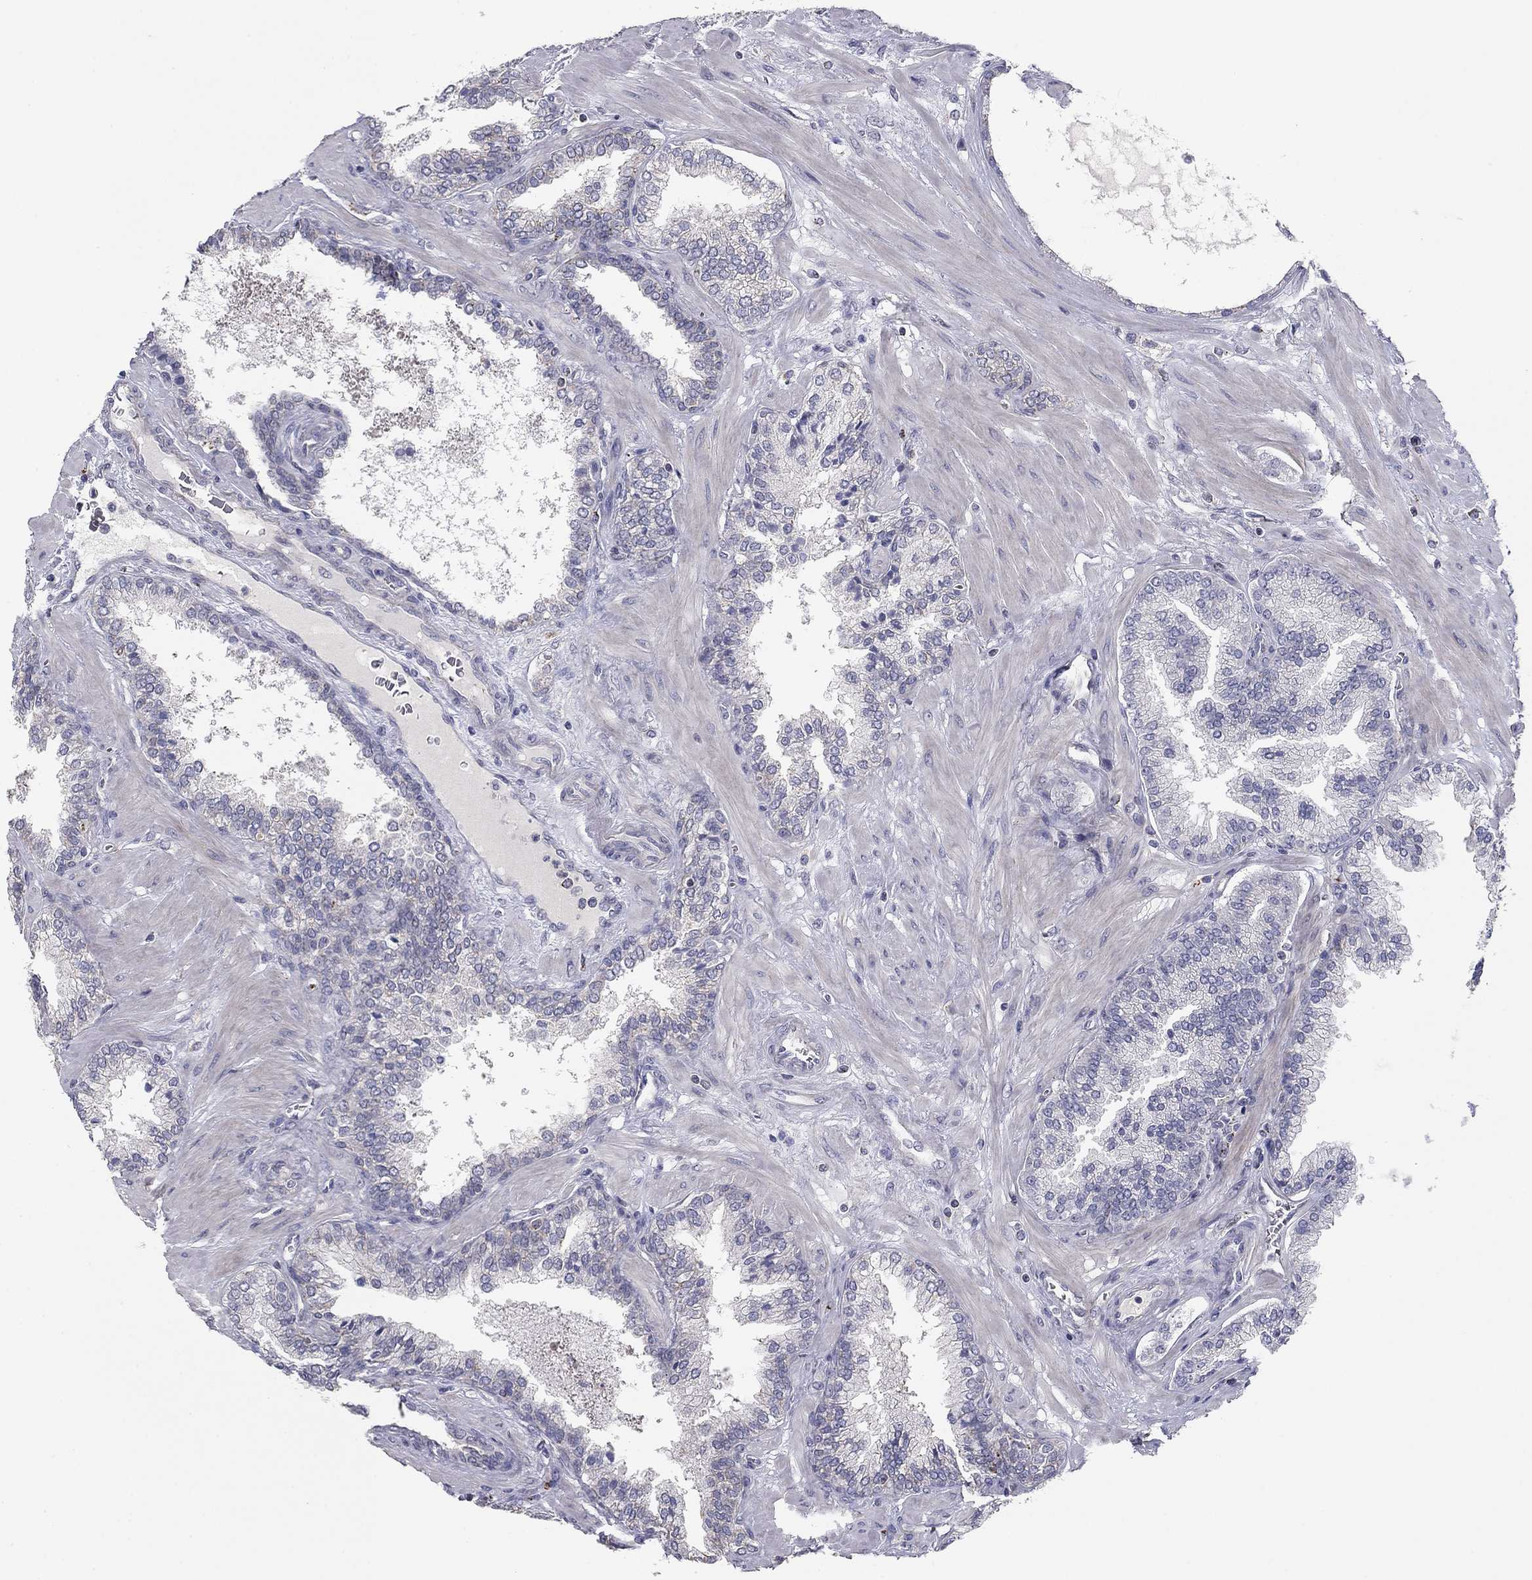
{"staining": {"intensity": "moderate", "quantity": "25%-75%", "location": "cytoplasmic/membranous"}, "tissue": "prostate cancer", "cell_type": "Tumor cells", "image_type": "cancer", "snomed": [{"axis": "morphology", "description": "Adenocarcinoma, NOS"}, {"axis": "topography", "description": "Prostate"}], "caption": "Human prostate cancer (adenocarcinoma) stained with a protein marker displays moderate staining in tumor cells.", "gene": "SEPTIN3", "patient": {"sex": "male", "age": 63}}